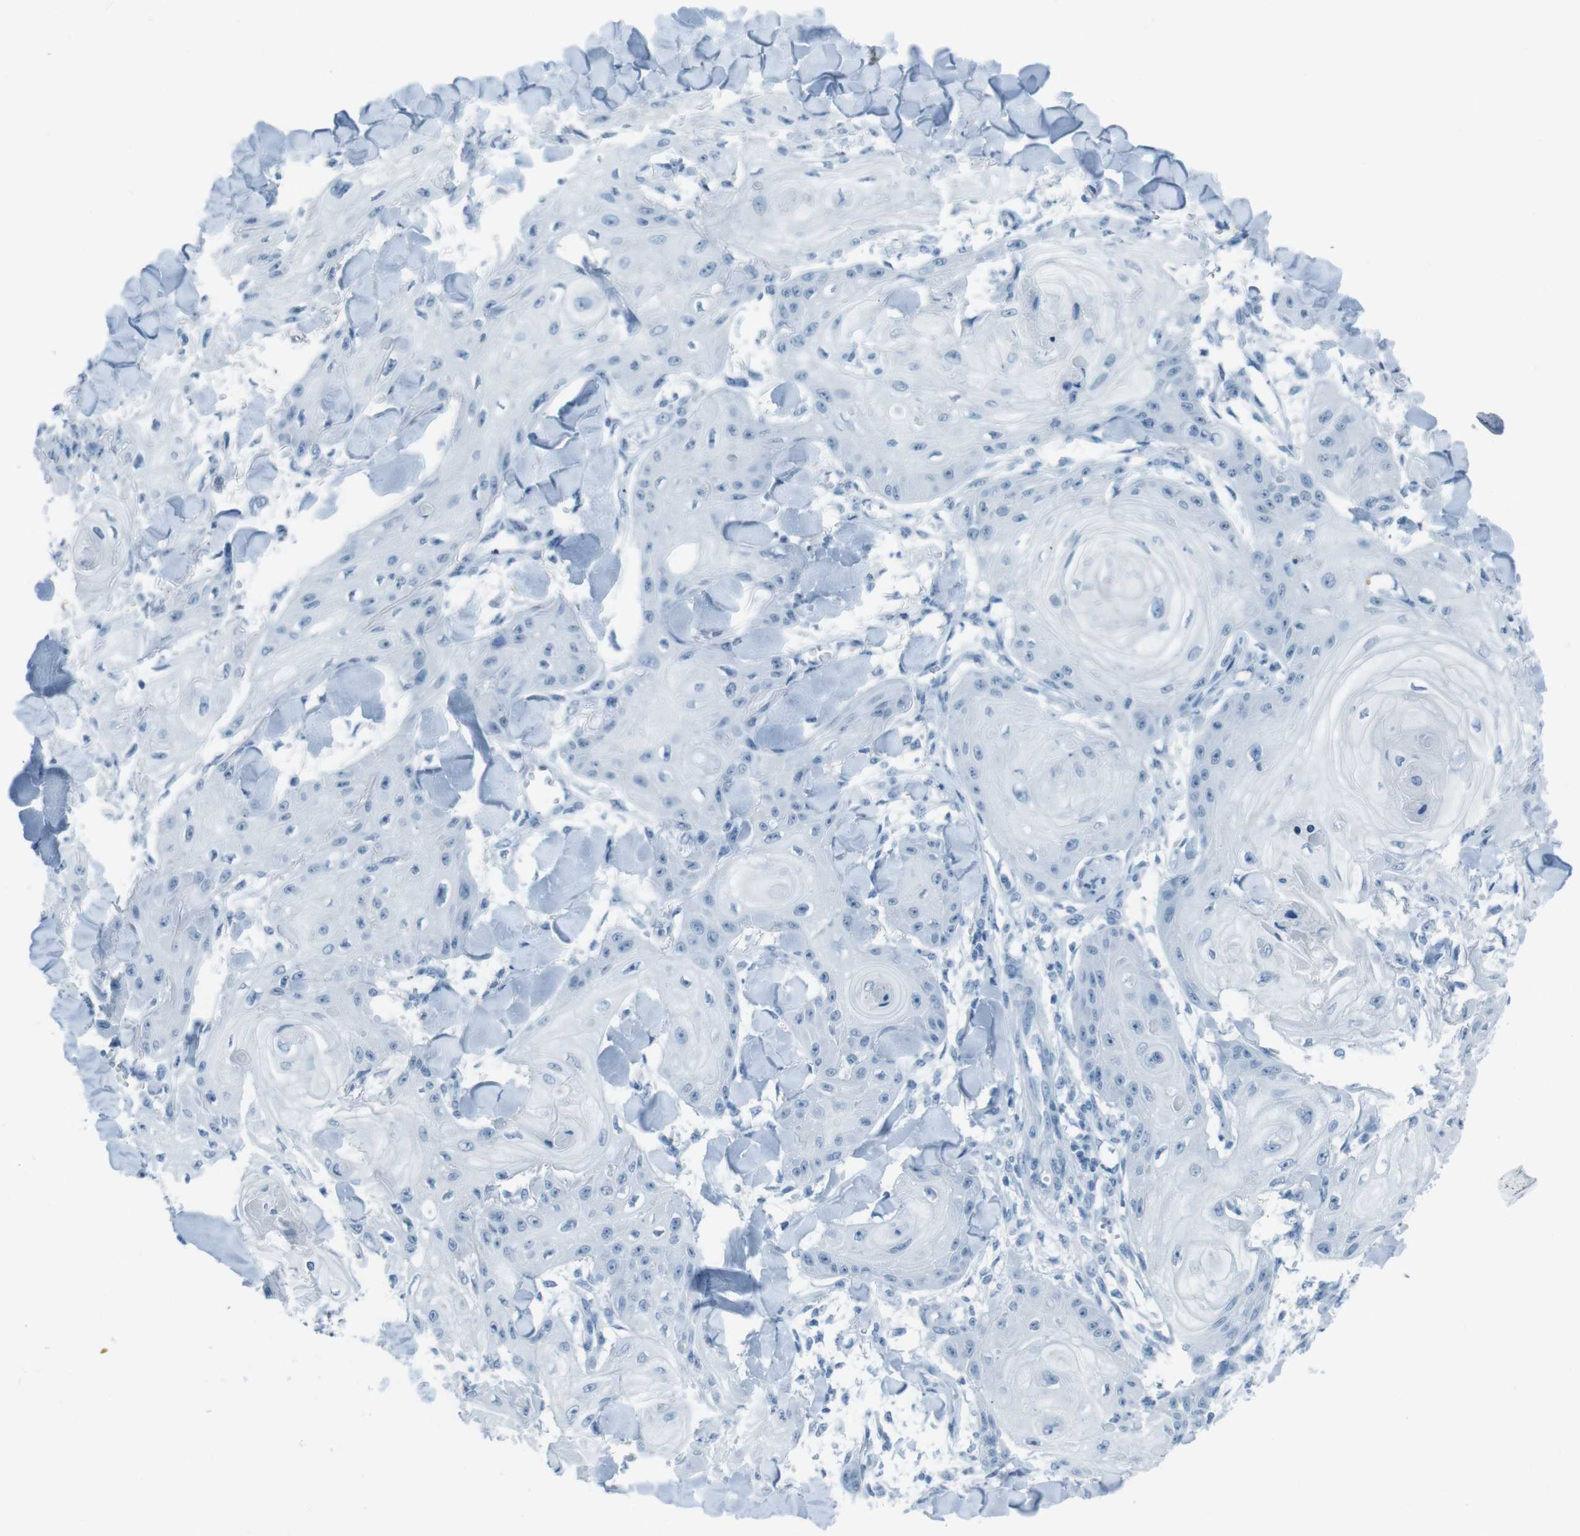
{"staining": {"intensity": "negative", "quantity": "none", "location": "none"}, "tissue": "skin cancer", "cell_type": "Tumor cells", "image_type": "cancer", "snomed": [{"axis": "morphology", "description": "Squamous cell carcinoma, NOS"}, {"axis": "topography", "description": "Skin"}], "caption": "IHC of human skin cancer (squamous cell carcinoma) reveals no positivity in tumor cells.", "gene": "TMEM207", "patient": {"sex": "male", "age": 74}}